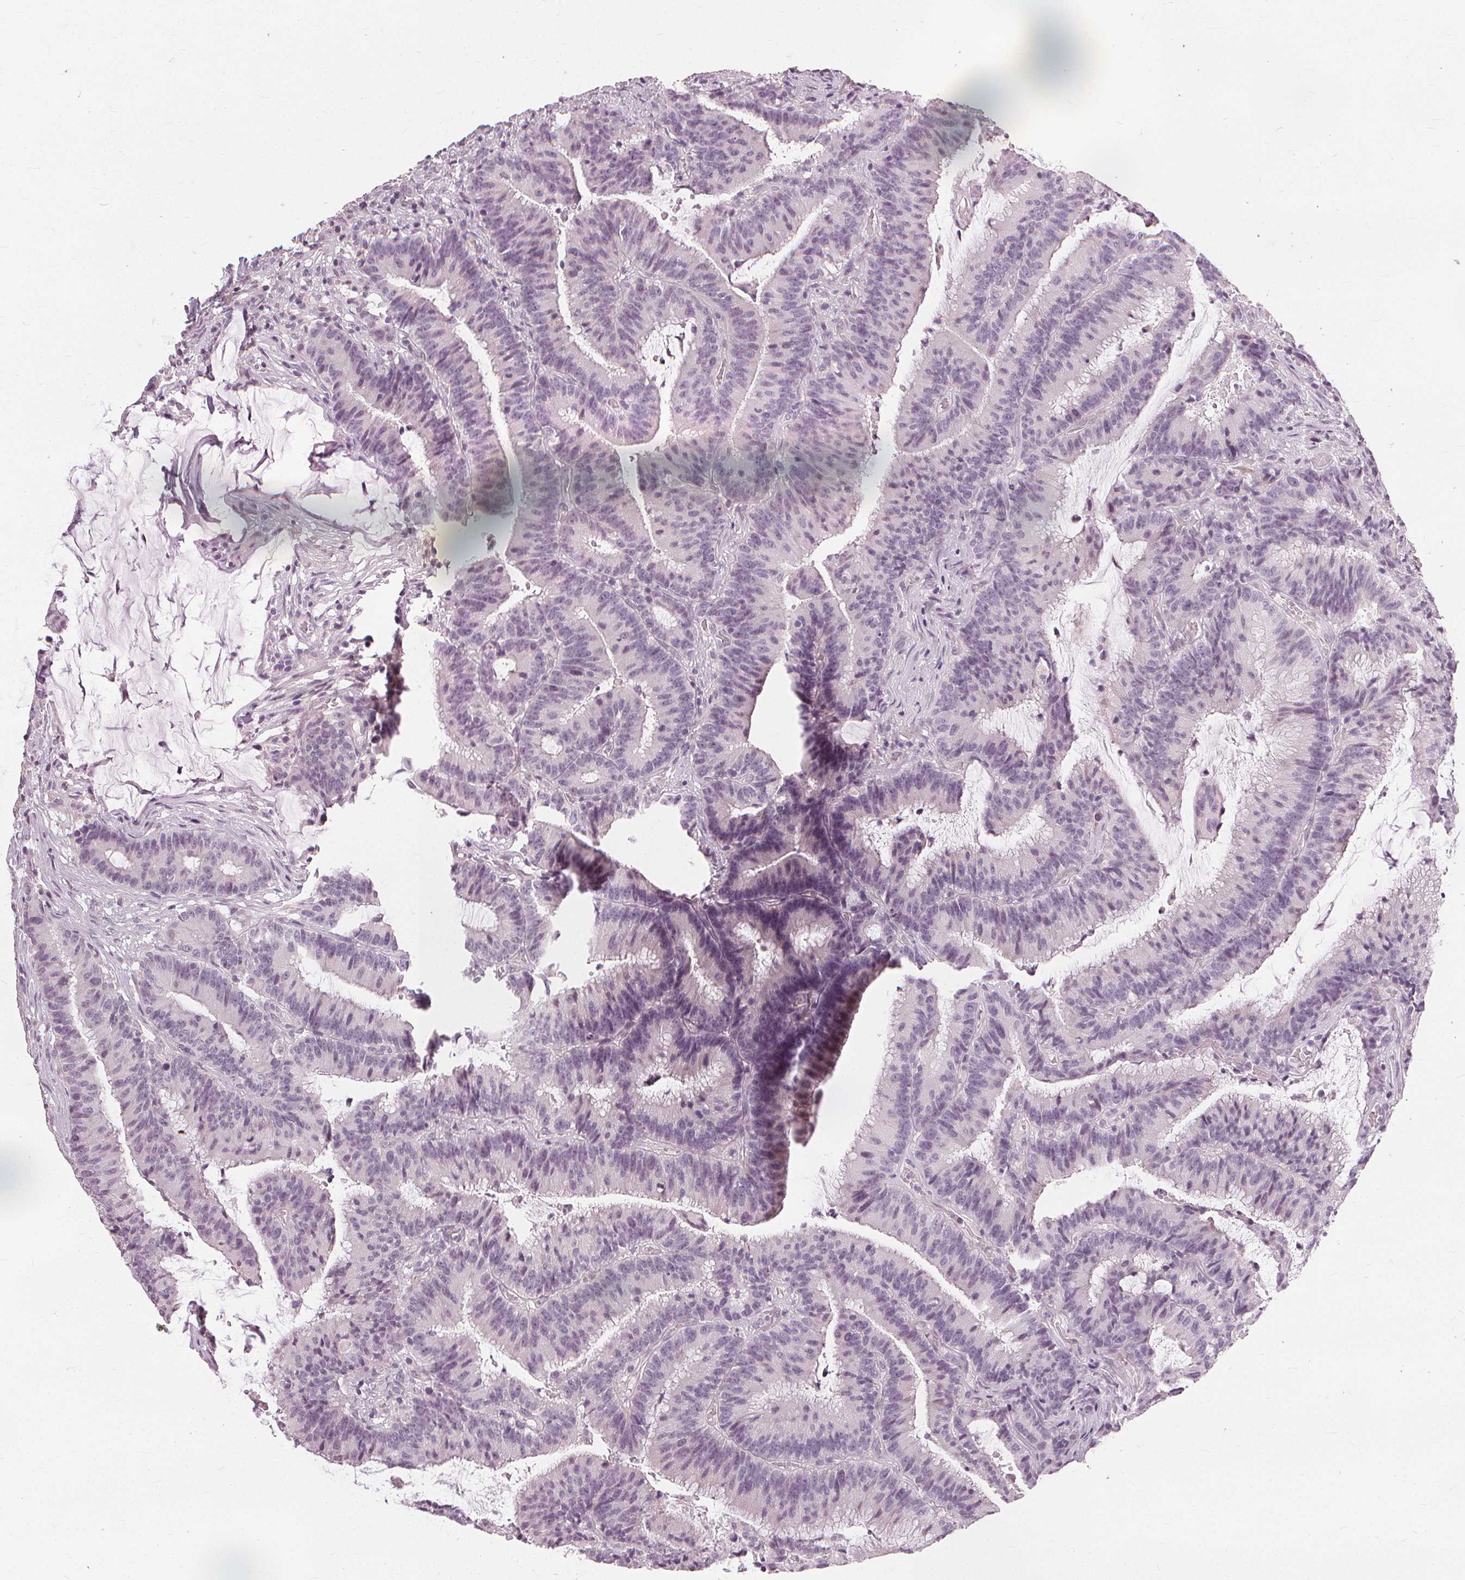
{"staining": {"intensity": "negative", "quantity": "none", "location": "none"}, "tissue": "colorectal cancer", "cell_type": "Tumor cells", "image_type": "cancer", "snomed": [{"axis": "morphology", "description": "Adenocarcinoma, NOS"}, {"axis": "topography", "description": "Colon"}], "caption": "Photomicrograph shows no protein positivity in tumor cells of colorectal adenocarcinoma tissue.", "gene": "SFTPD", "patient": {"sex": "female", "age": 78}}